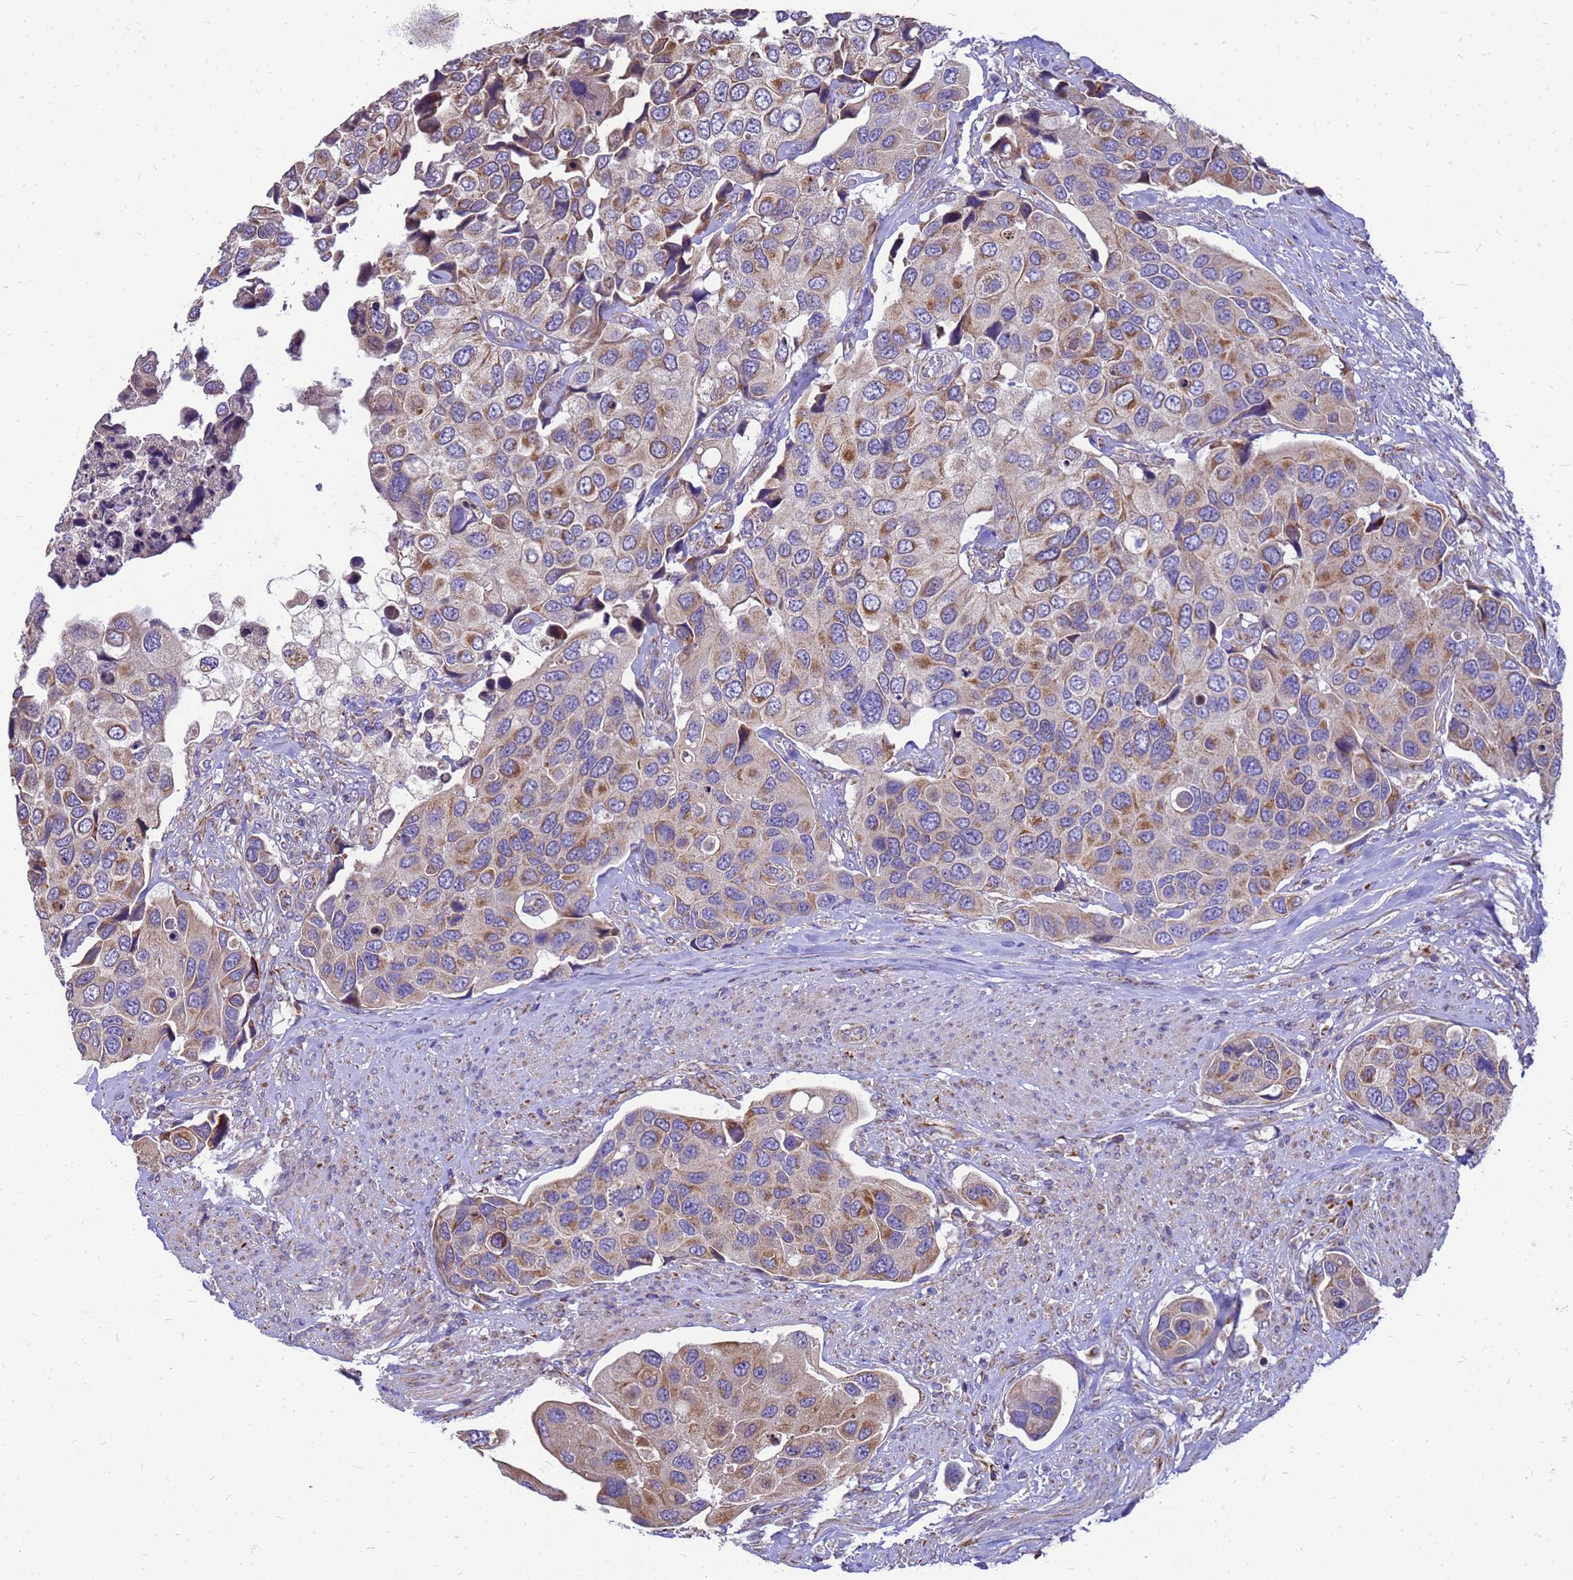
{"staining": {"intensity": "moderate", "quantity": "25%-75%", "location": "cytoplasmic/membranous"}, "tissue": "urothelial cancer", "cell_type": "Tumor cells", "image_type": "cancer", "snomed": [{"axis": "morphology", "description": "Urothelial carcinoma, High grade"}, {"axis": "topography", "description": "Urinary bladder"}], "caption": "Immunohistochemistry (DAB (3,3'-diaminobenzidine)) staining of human urothelial cancer demonstrates moderate cytoplasmic/membranous protein staining in approximately 25%-75% of tumor cells.", "gene": "CMC4", "patient": {"sex": "male", "age": 74}}